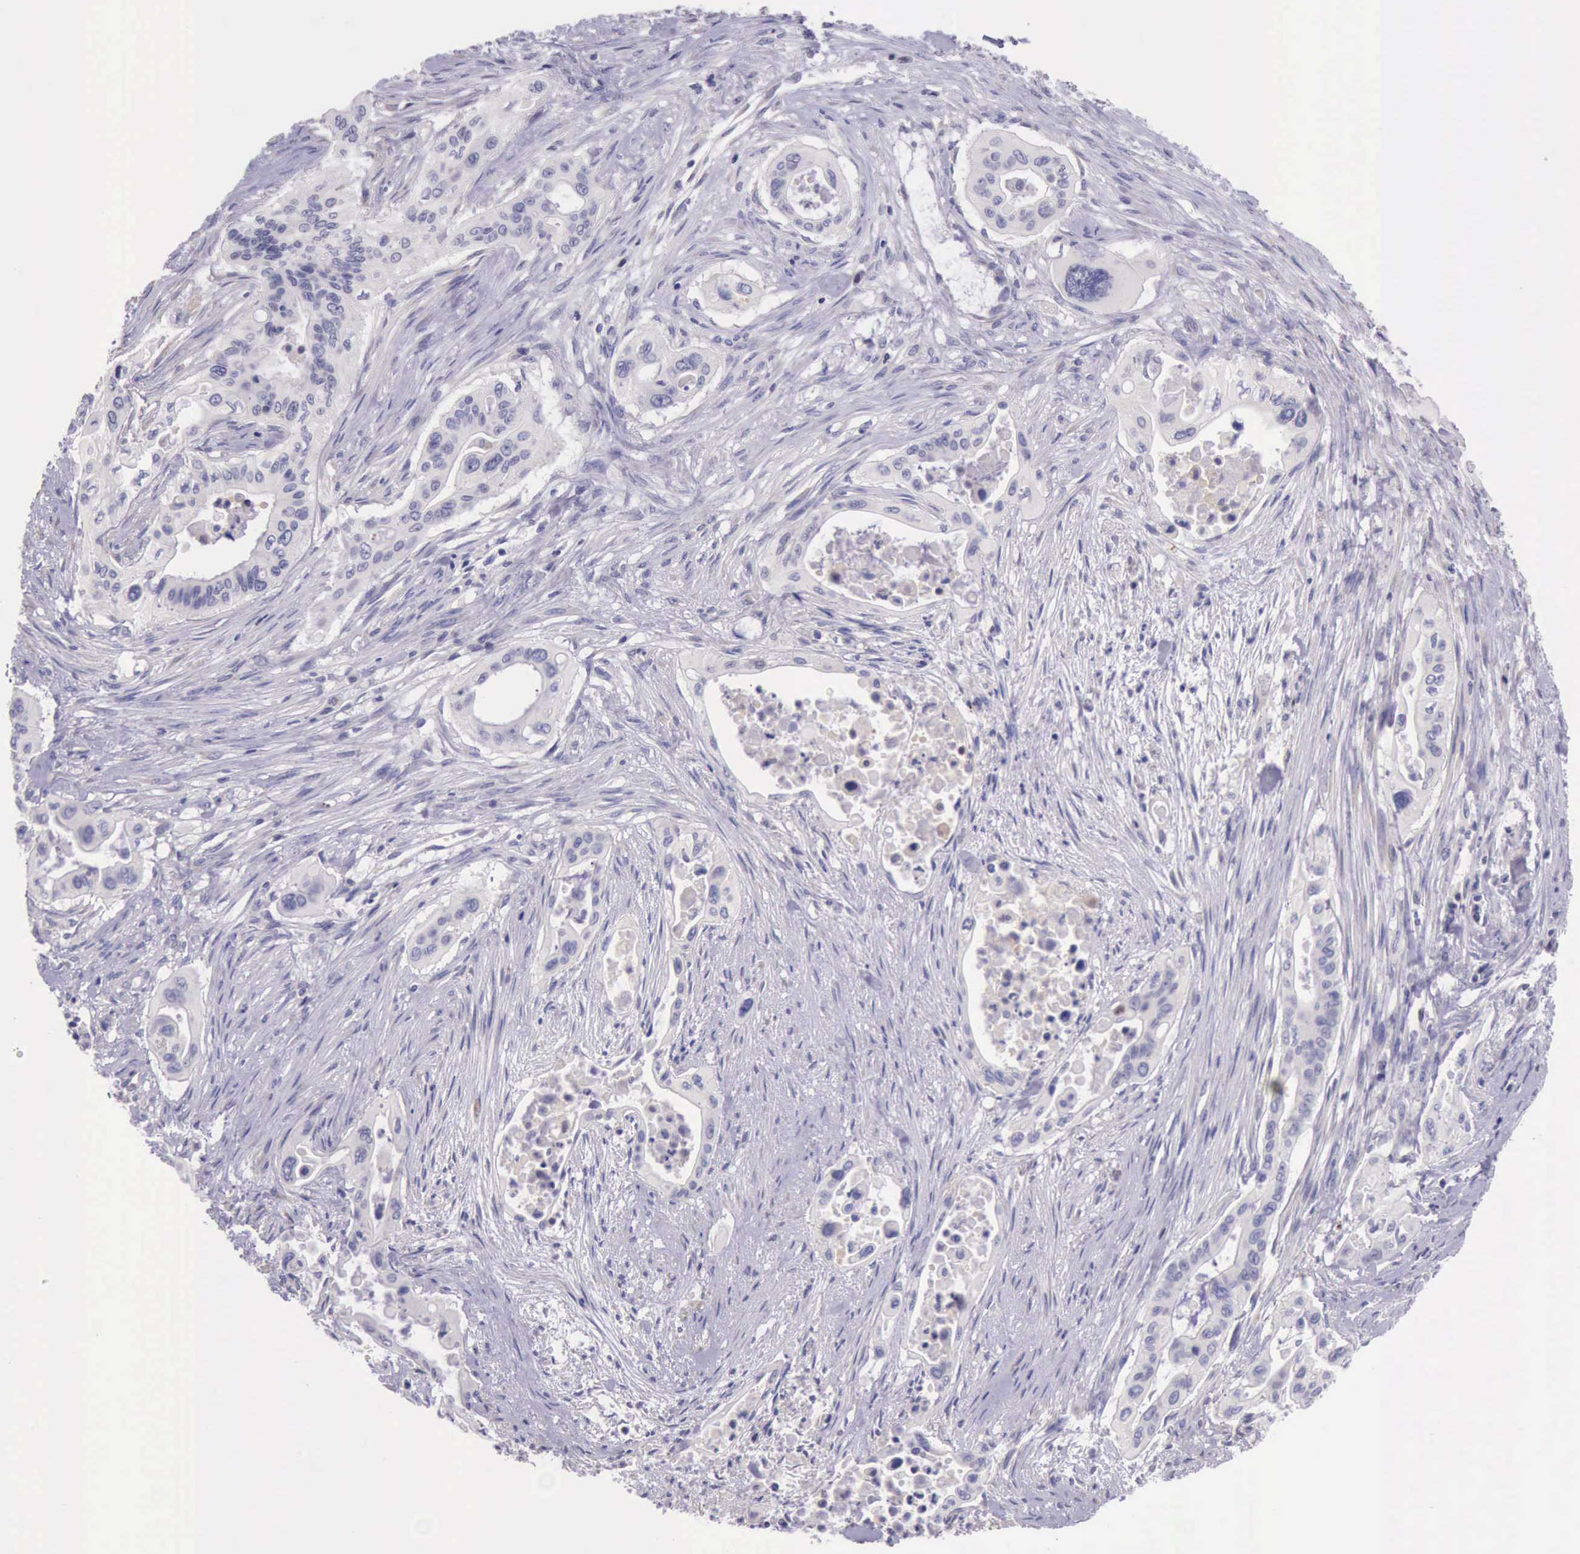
{"staining": {"intensity": "negative", "quantity": "none", "location": "none"}, "tissue": "pancreatic cancer", "cell_type": "Tumor cells", "image_type": "cancer", "snomed": [{"axis": "morphology", "description": "Adenocarcinoma, NOS"}, {"axis": "topography", "description": "Pancreas"}], "caption": "Tumor cells are negative for brown protein staining in pancreatic cancer.", "gene": "PARP1", "patient": {"sex": "male", "age": 77}}